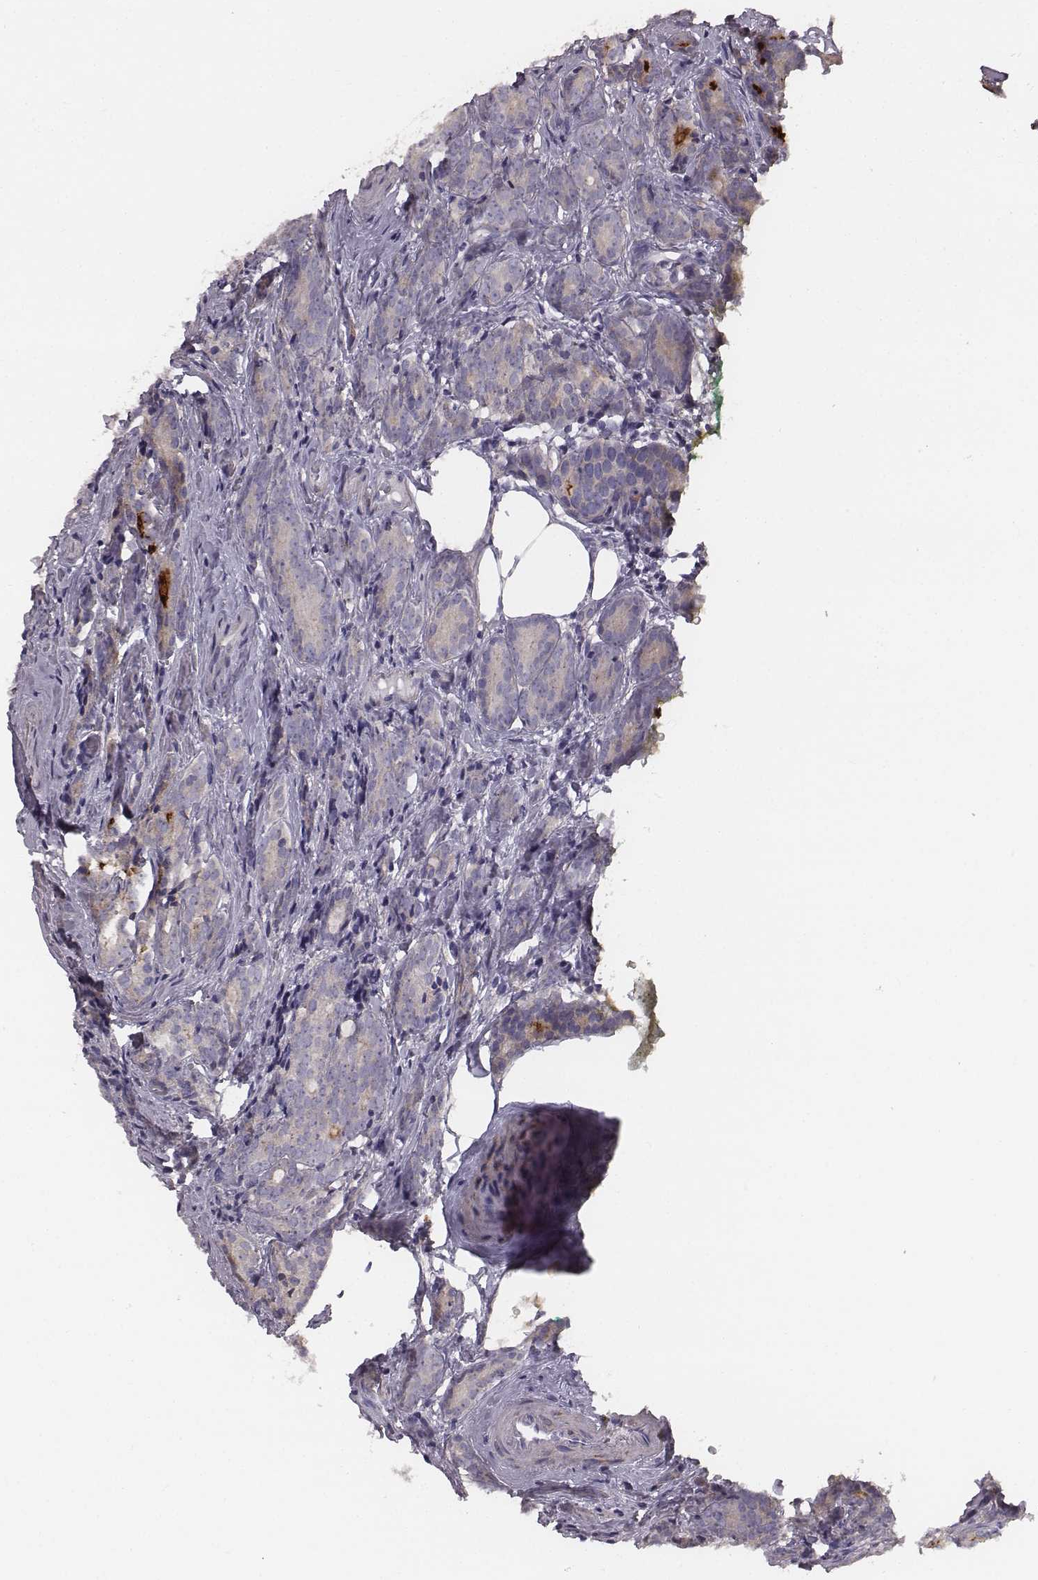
{"staining": {"intensity": "moderate", "quantity": "<25%", "location": "cytoplasmic/membranous"}, "tissue": "prostate cancer", "cell_type": "Tumor cells", "image_type": "cancer", "snomed": [{"axis": "morphology", "description": "Adenocarcinoma, NOS"}, {"axis": "topography", "description": "Prostate"}], "caption": "This is an image of immunohistochemistry staining of adenocarcinoma (prostate), which shows moderate expression in the cytoplasmic/membranous of tumor cells.", "gene": "PRKCZ", "patient": {"sex": "male", "age": 71}}